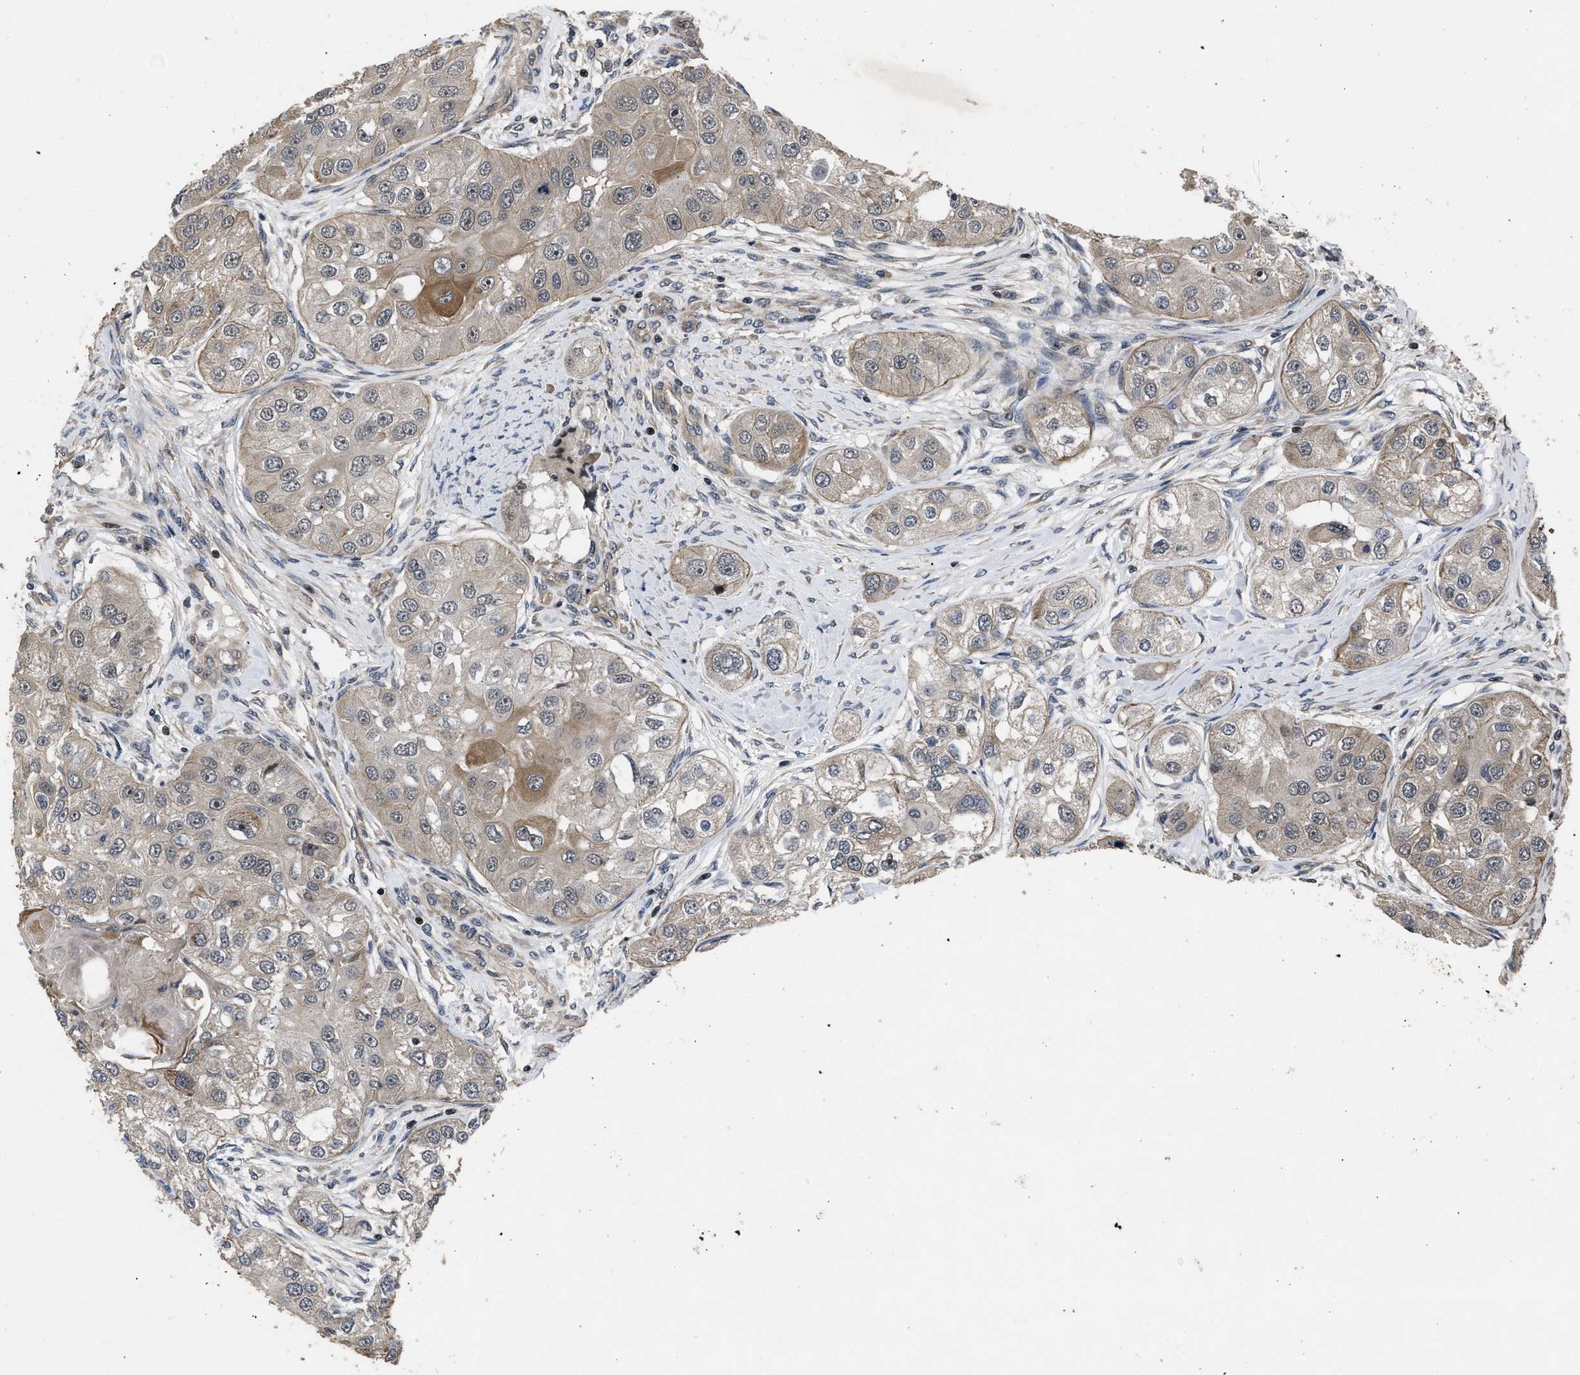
{"staining": {"intensity": "weak", "quantity": ">75%", "location": "cytoplasmic/membranous"}, "tissue": "head and neck cancer", "cell_type": "Tumor cells", "image_type": "cancer", "snomed": [{"axis": "morphology", "description": "Normal tissue, NOS"}, {"axis": "morphology", "description": "Squamous cell carcinoma, NOS"}, {"axis": "topography", "description": "Skeletal muscle"}, {"axis": "topography", "description": "Head-Neck"}], "caption": "This photomicrograph reveals immunohistochemistry (IHC) staining of head and neck cancer (squamous cell carcinoma), with low weak cytoplasmic/membranous staining in about >75% of tumor cells.", "gene": "DNAJC14", "patient": {"sex": "male", "age": 51}}